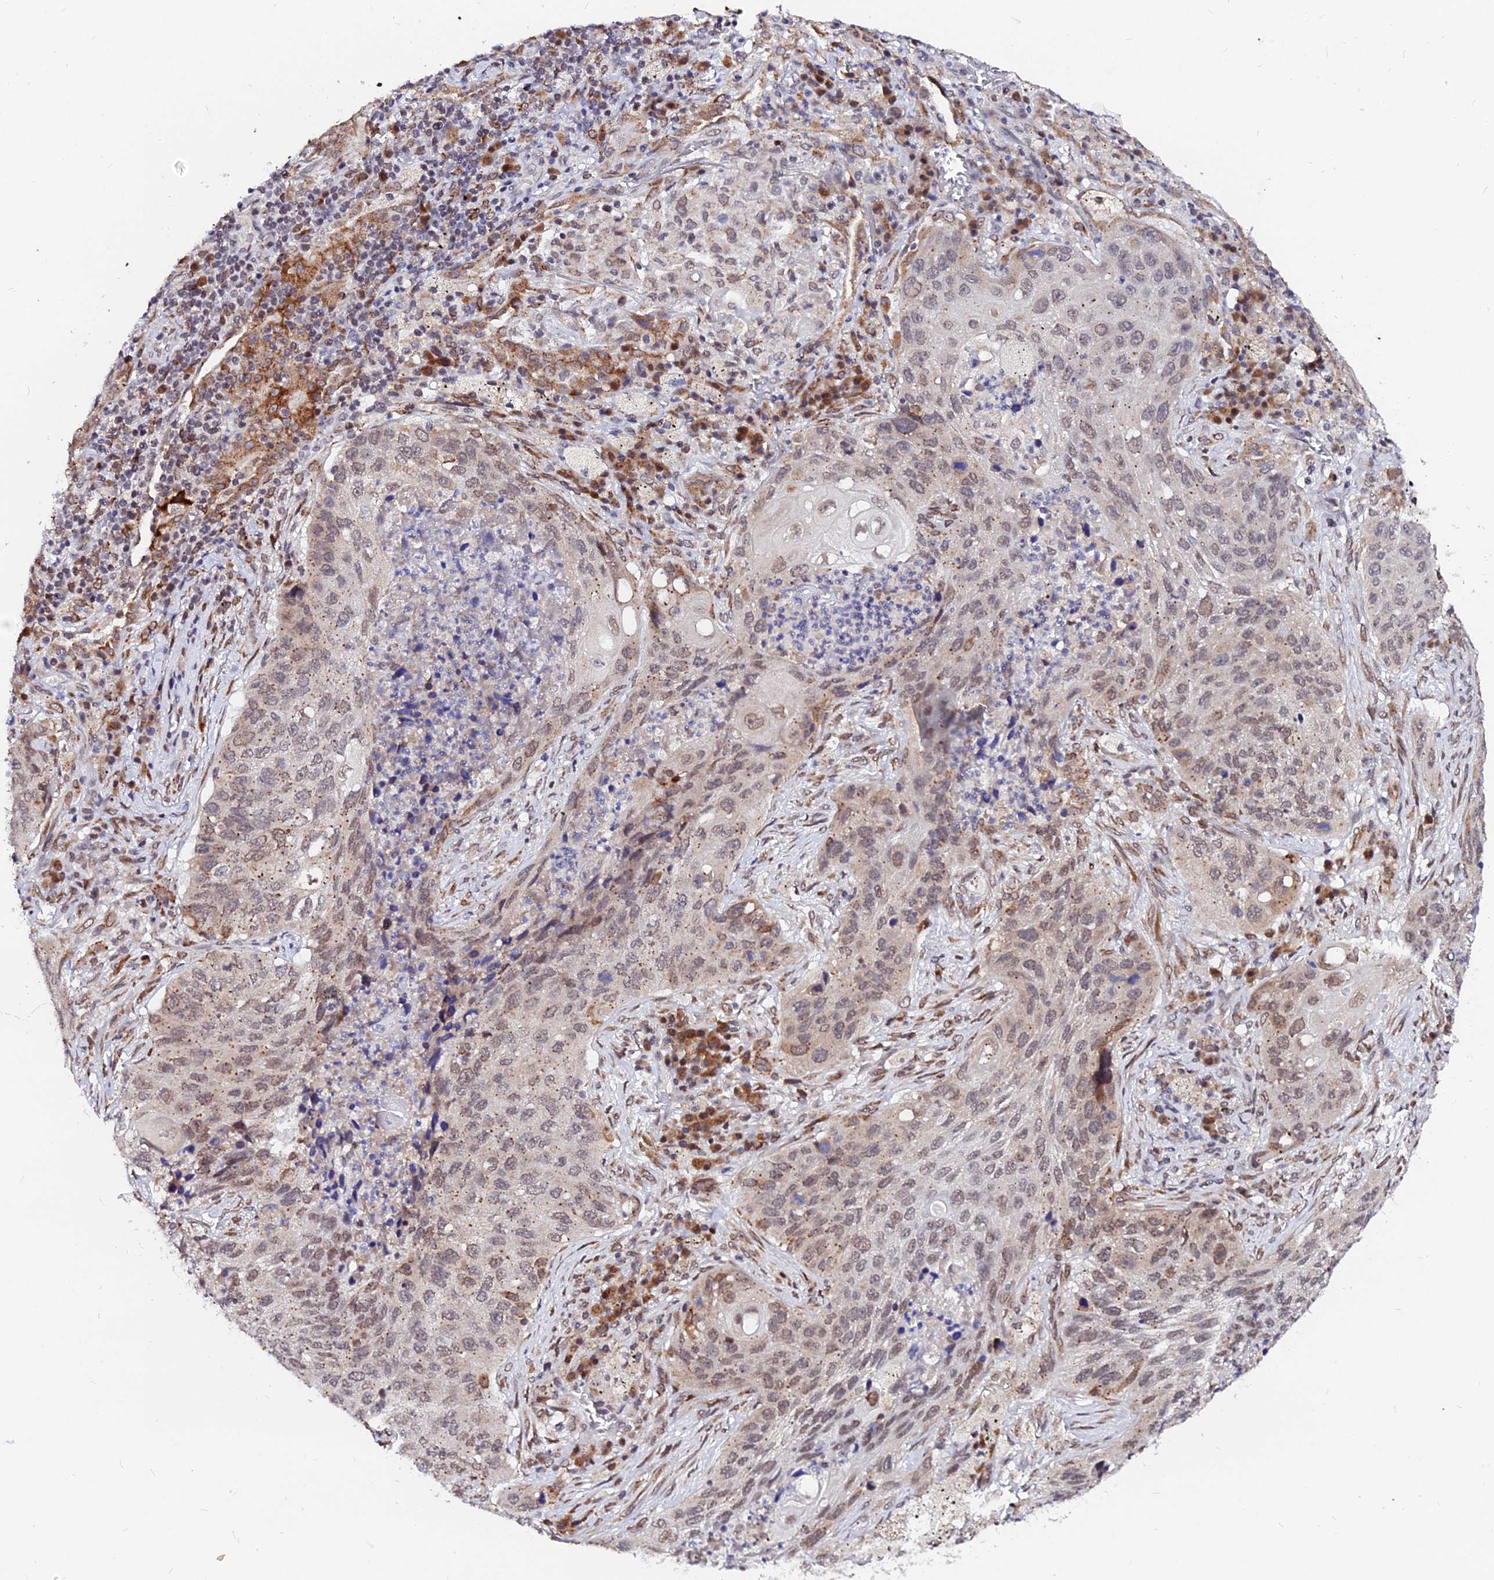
{"staining": {"intensity": "moderate", "quantity": ">75%", "location": "cytoplasmic/membranous,nuclear"}, "tissue": "lung cancer", "cell_type": "Tumor cells", "image_type": "cancer", "snomed": [{"axis": "morphology", "description": "Squamous cell carcinoma, NOS"}, {"axis": "topography", "description": "Lung"}], "caption": "About >75% of tumor cells in human squamous cell carcinoma (lung) display moderate cytoplasmic/membranous and nuclear protein positivity as visualized by brown immunohistochemical staining.", "gene": "RNF121", "patient": {"sex": "female", "age": 63}}